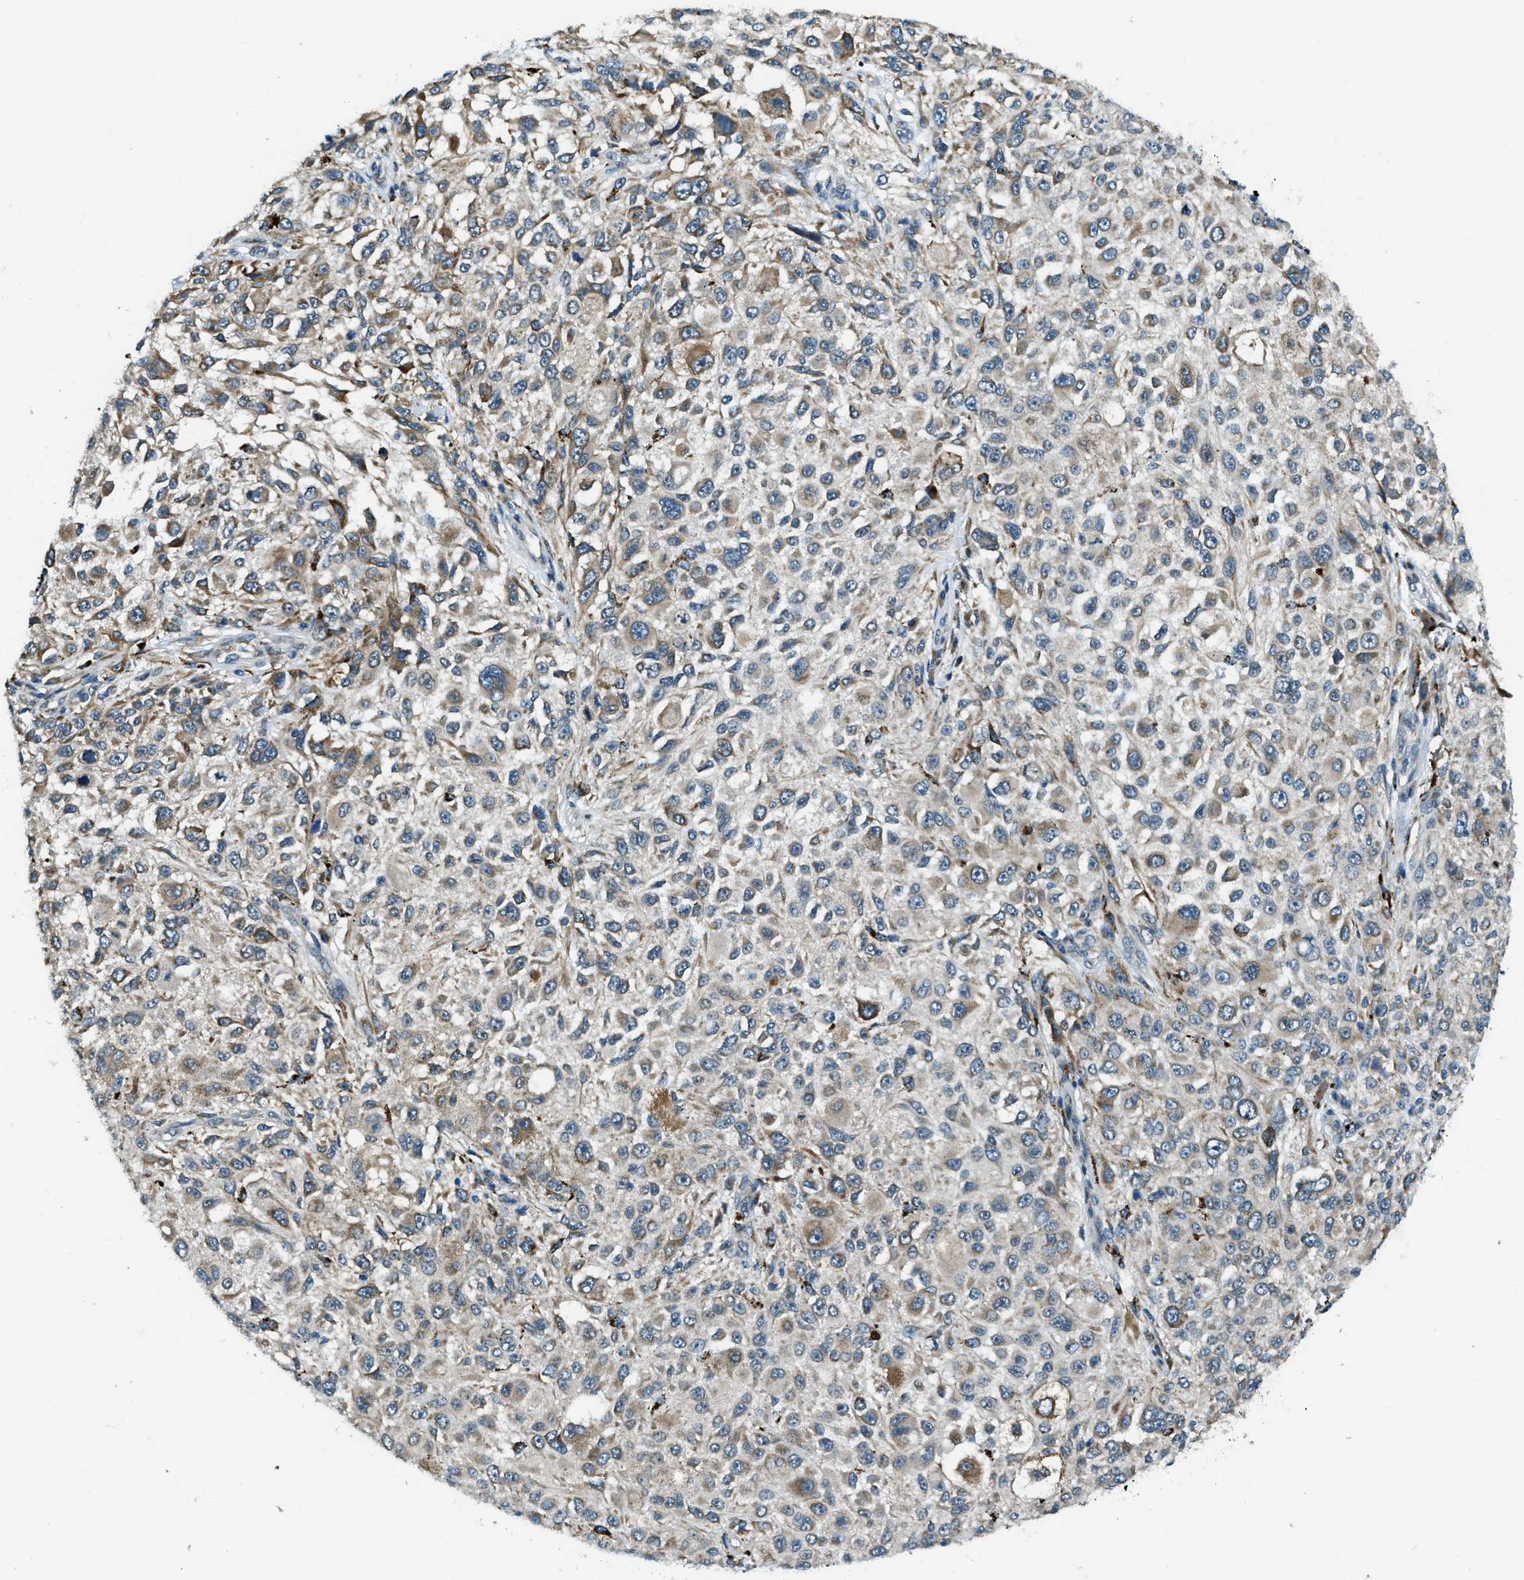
{"staining": {"intensity": "moderate", "quantity": "<25%", "location": "cytoplasmic/membranous"}, "tissue": "melanoma", "cell_type": "Tumor cells", "image_type": "cancer", "snomed": [{"axis": "morphology", "description": "Necrosis, NOS"}, {"axis": "morphology", "description": "Malignant melanoma, NOS"}, {"axis": "topography", "description": "Skin"}], "caption": "Melanoma tissue displays moderate cytoplasmic/membranous expression in about <25% of tumor cells", "gene": "GINM1", "patient": {"sex": "female", "age": 87}}